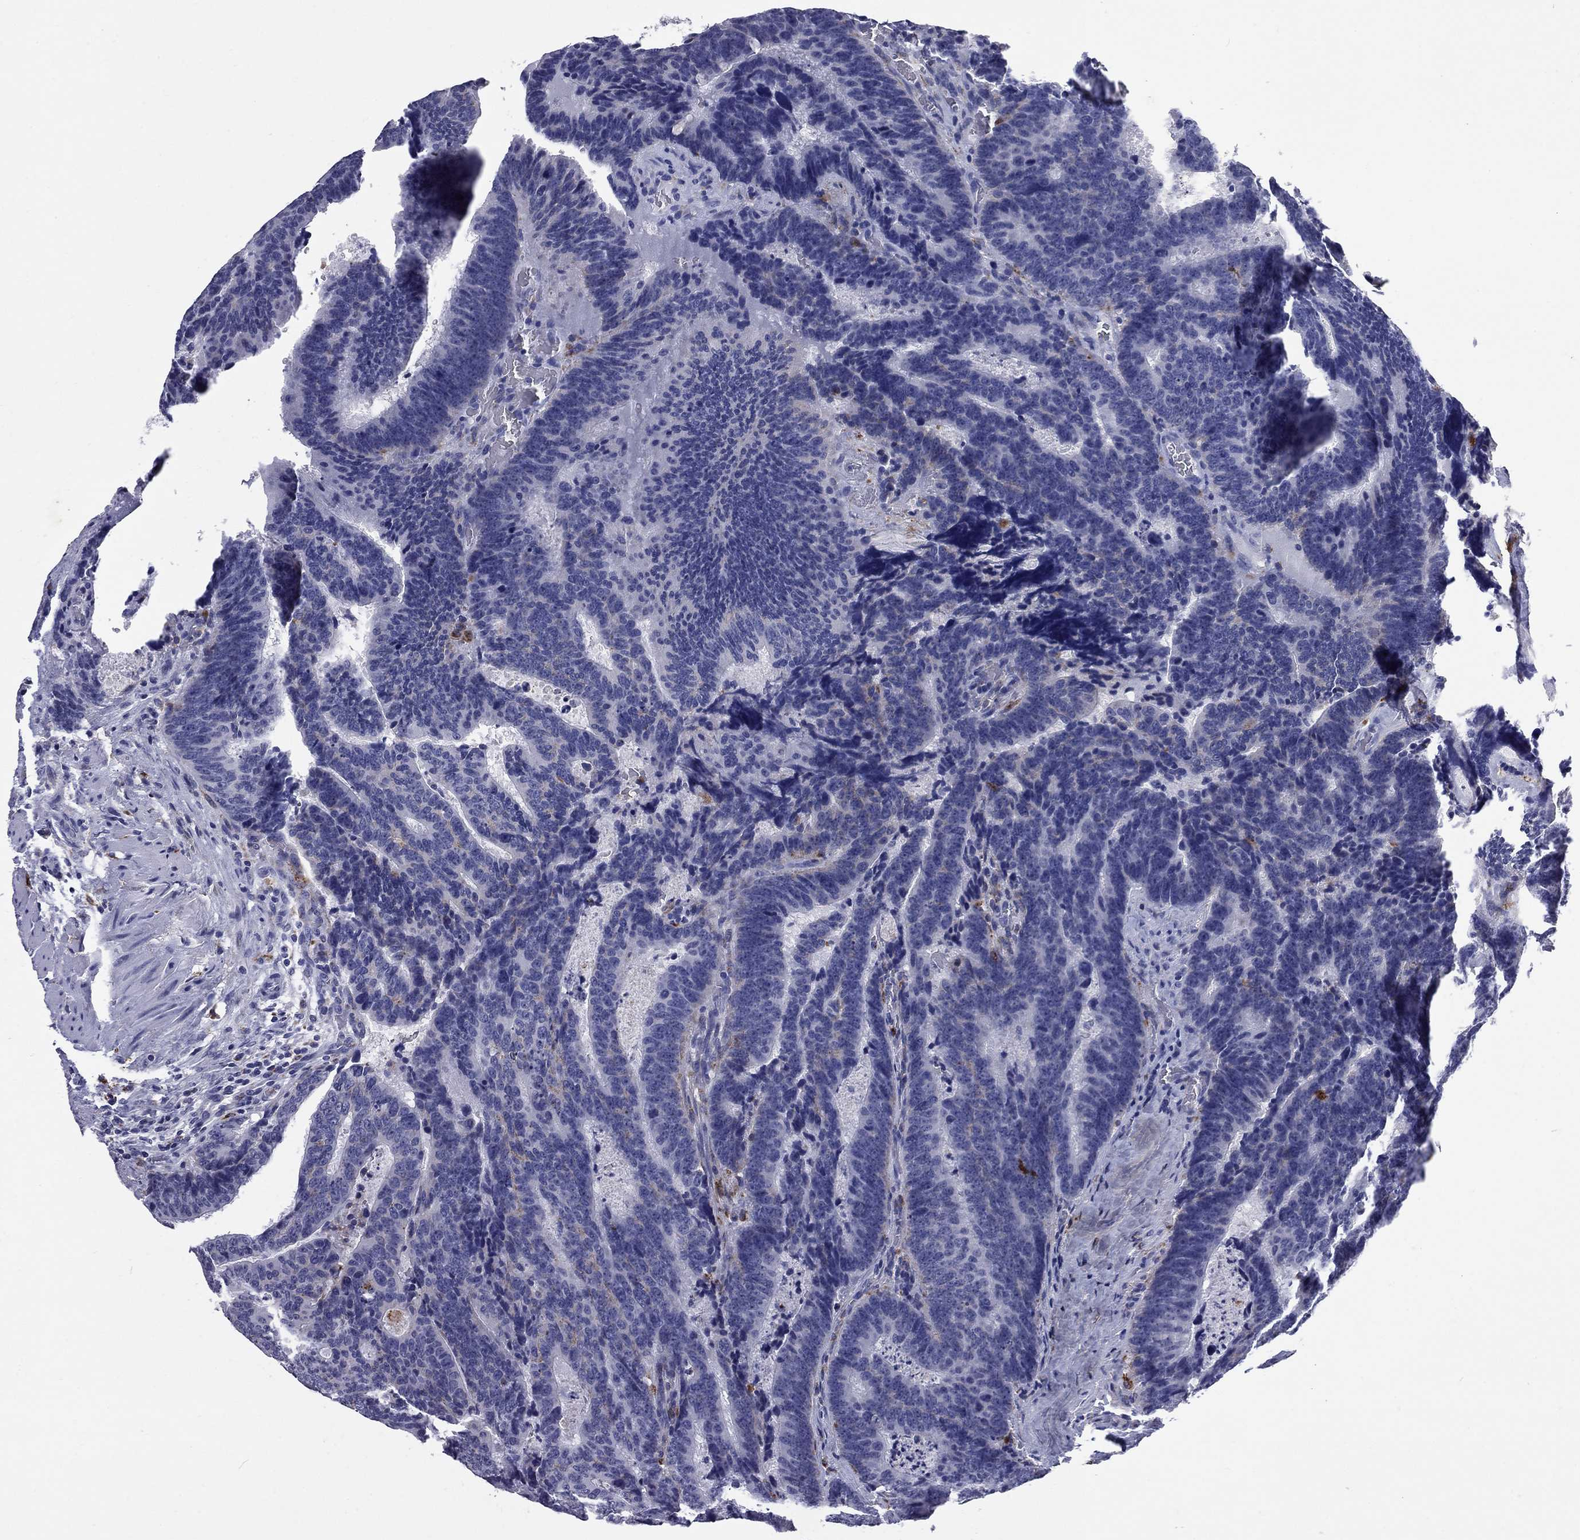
{"staining": {"intensity": "negative", "quantity": "none", "location": "none"}, "tissue": "colorectal cancer", "cell_type": "Tumor cells", "image_type": "cancer", "snomed": [{"axis": "morphology", "description": "Adenocarcinoma, NOS"}, {"axis": "topography", "description": "Colon"}], "caption": "IHC image of colorectal adenocarcinoma stained for a protein (brown), which reveals no staining in tumor cells.", "gene": "MADCAM1", "patient": {"sex": "female", "age": 82}}